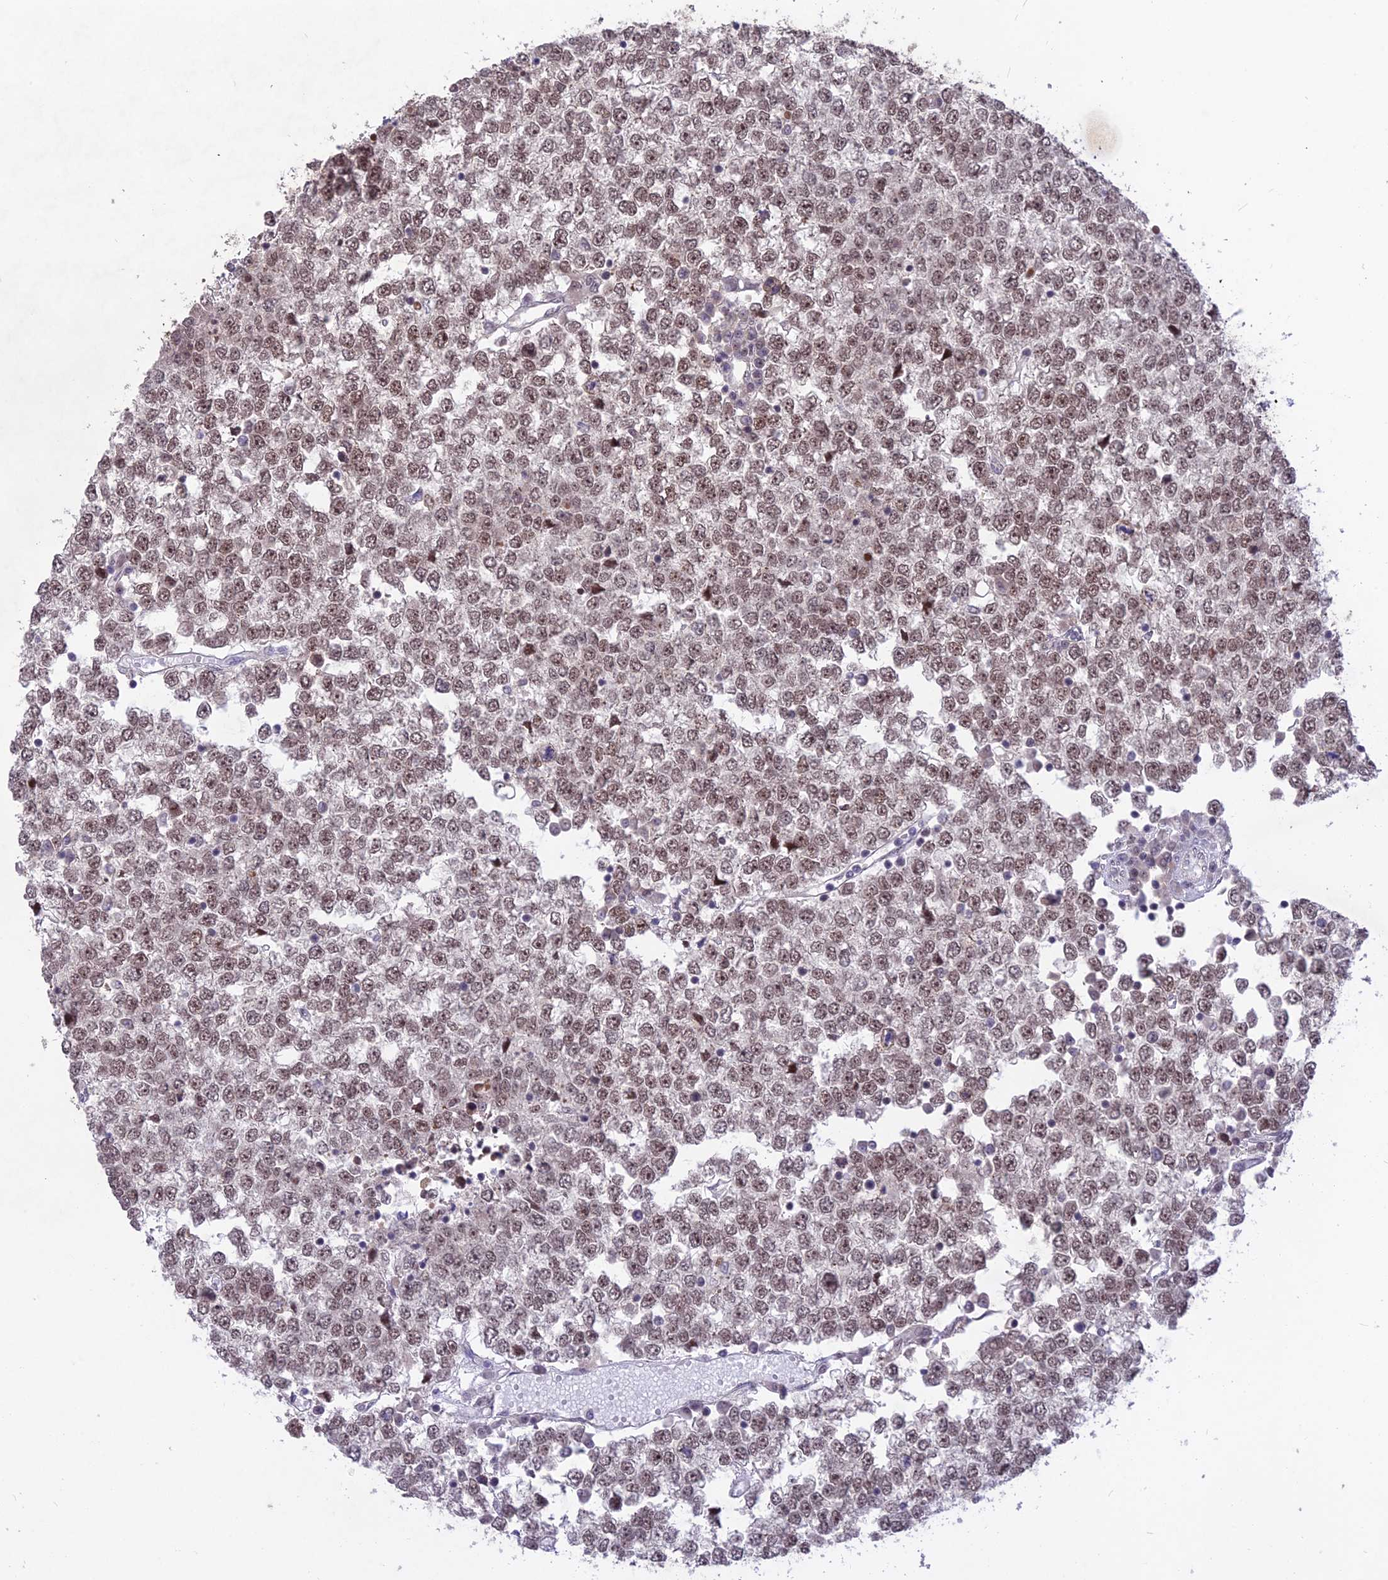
{"staining": {"intensity": "moderate", "quantity": ">75%", "location": "nuclear"}, "tissue": "testis cancer", "cell_type": "Tumor cells", "image_type": "cancer", "snomed": [{"axis": "morphology", "description": "Seminoma, NOS"}, {"axis": "topography", "description": "Testis"}], "caption": "A medium amount of moderate nuclear positivity is present in approximately >75% of tumor cells in testis cancer (seminoma) tissue.", "gene": "DIS3", "patient": {"sex": "male", "age": 65}}